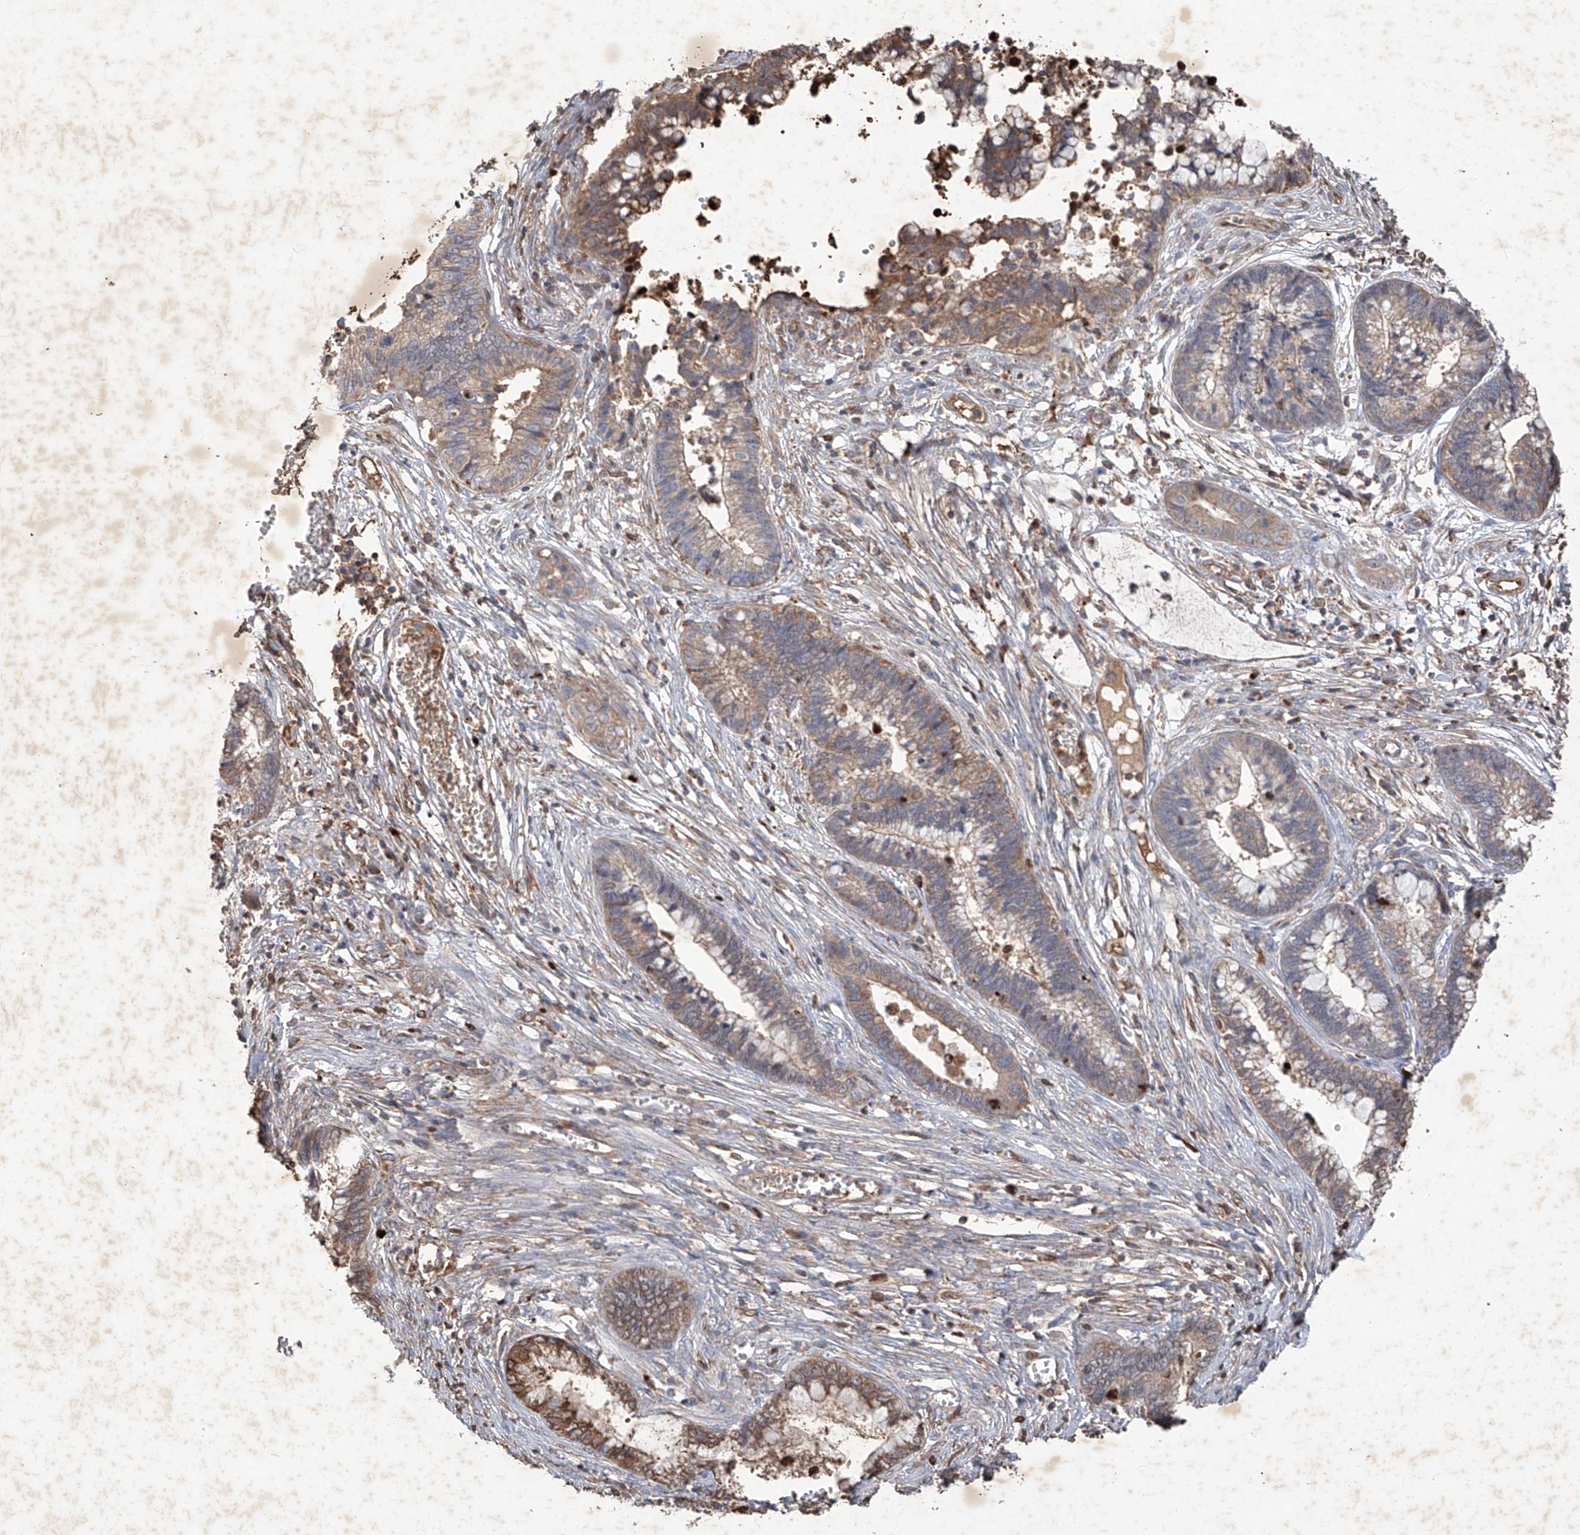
{"staining": {"intensity": "moderate", "quantity": "25%-75%", "location": "cytoplasmic/membranous"}, "tissue": "cervical cancer", "cell_type": "Tumor cells", "image_type": "cancer", "snomed": [{"axis": "morphology", "description": "Adenocarcinoma, NOS"}, {"axis": "topography", "description": "Cervix"}], "caption": "Tumor cells demonstrate medium levels of moderate cytoplasmic/membranous positivity in approximately 25%-75% of cells in cervical adenocarcinoma.", "gene": "EDN1", "patient": {"sex": "female", "age": 44}}